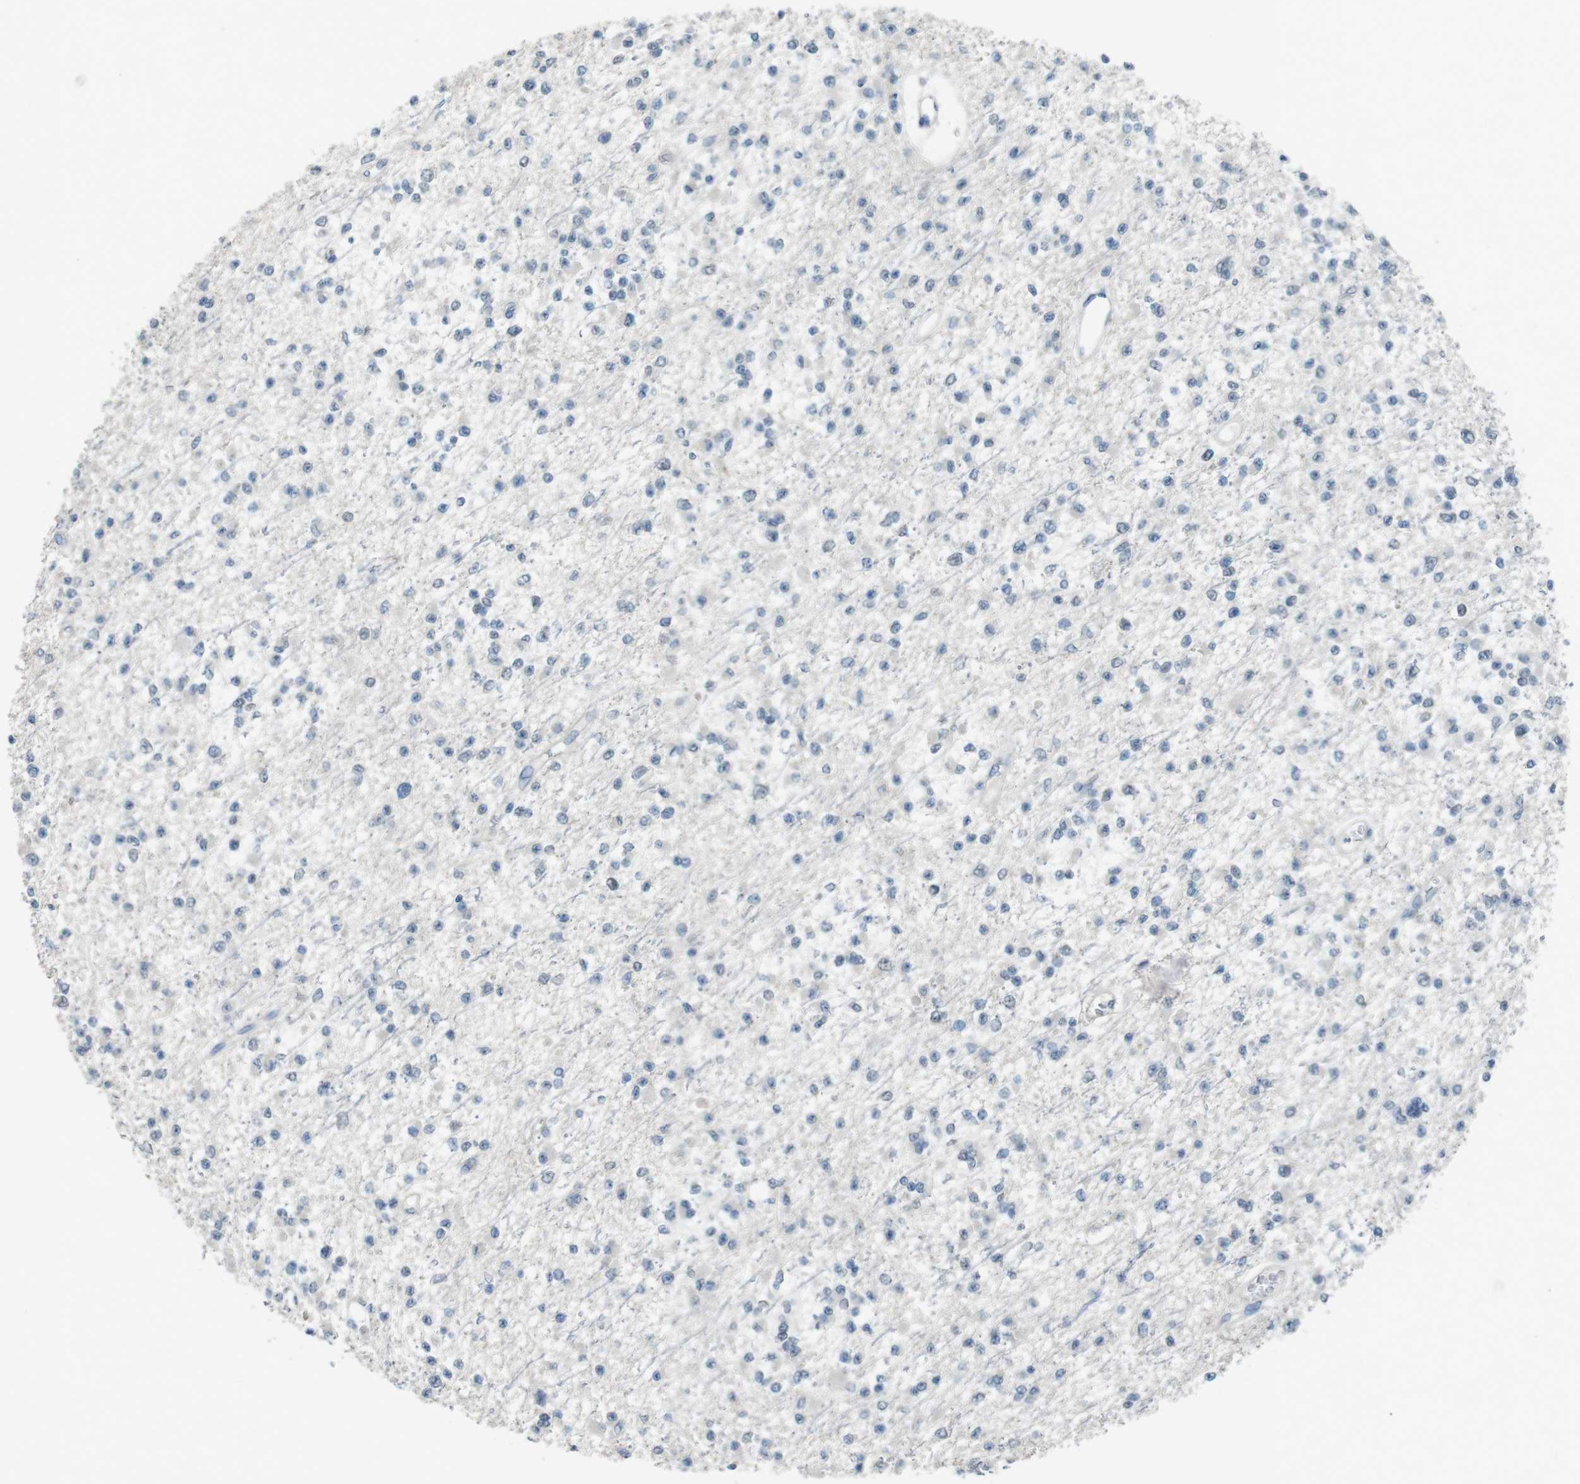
{"staining": {"intensity": "negative", "quantity": "none", "location": "none"}, "tissue": "glioma", "cell_type": "Tumor cells", "image_type": "cancer", "snomed": [{"axis": "morphology", "description": "Glioma, malignant, Low grade"}, {"axis": "topography", "description": "Brain"}], "caption": "Tumor cells show no significant protein positivity in glioma.", "gene": "ENTPD7", "patient": {"sex": "female", "age": 22}}